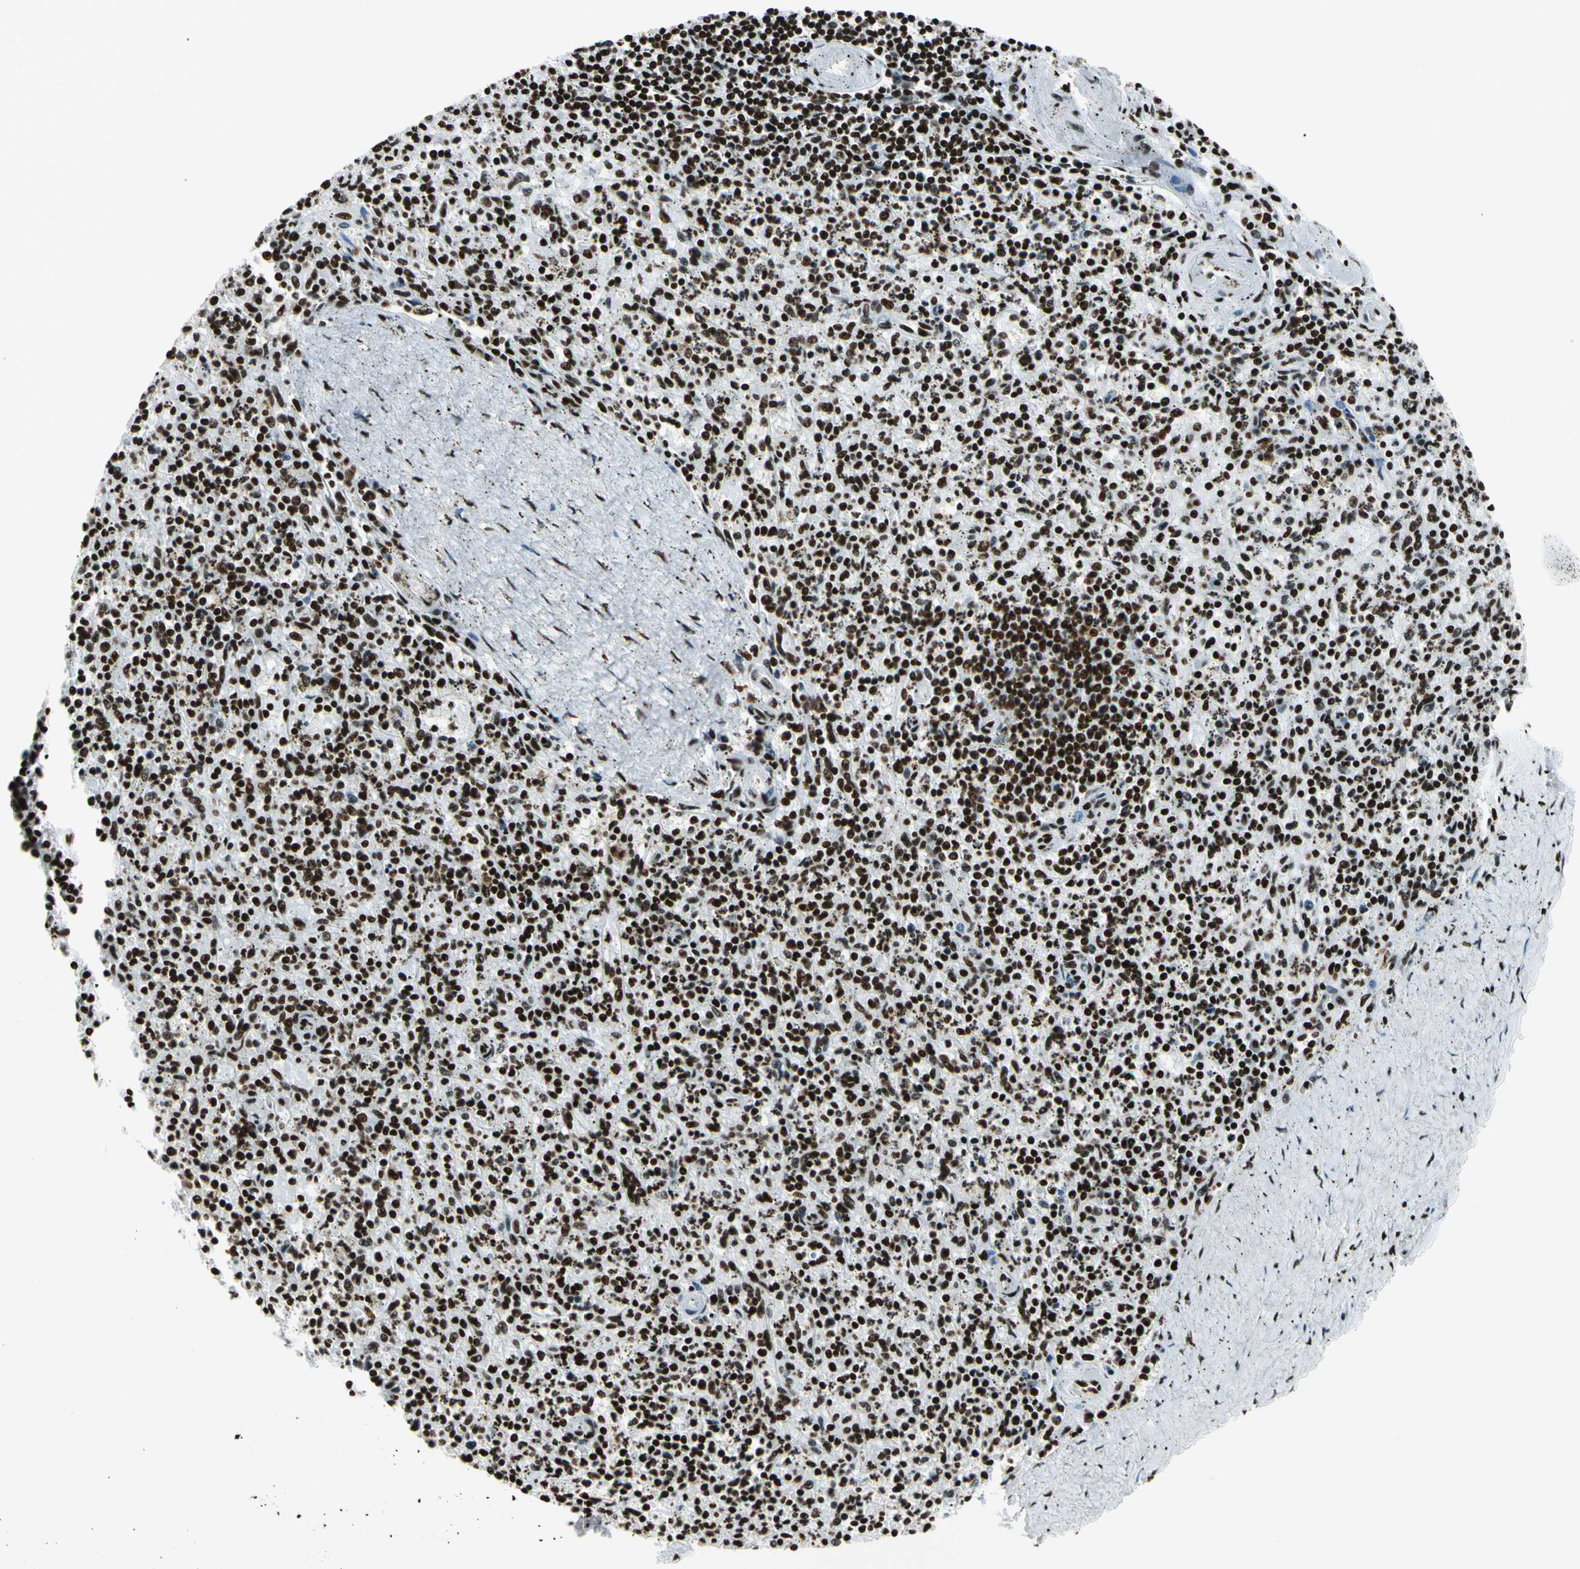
{"staining": {"intensity": "strong", "quantity": ">75%", "location": "nuclear"}, "tissue": "spleen", "cell_type": "Cells in red pulp", "image_type": "normal", "snomed": [{"axis": "morphology", "description": "Normal tissue, NOS"}, {"axis": "topography", "description": "Spleen"}], "caption": "Strong nuclear expression is appreciated in approximately >75% of cells in red pulp in benign spleen.", "gene": "CCAR1", "patient": {"sex": "male", "age": 72}}